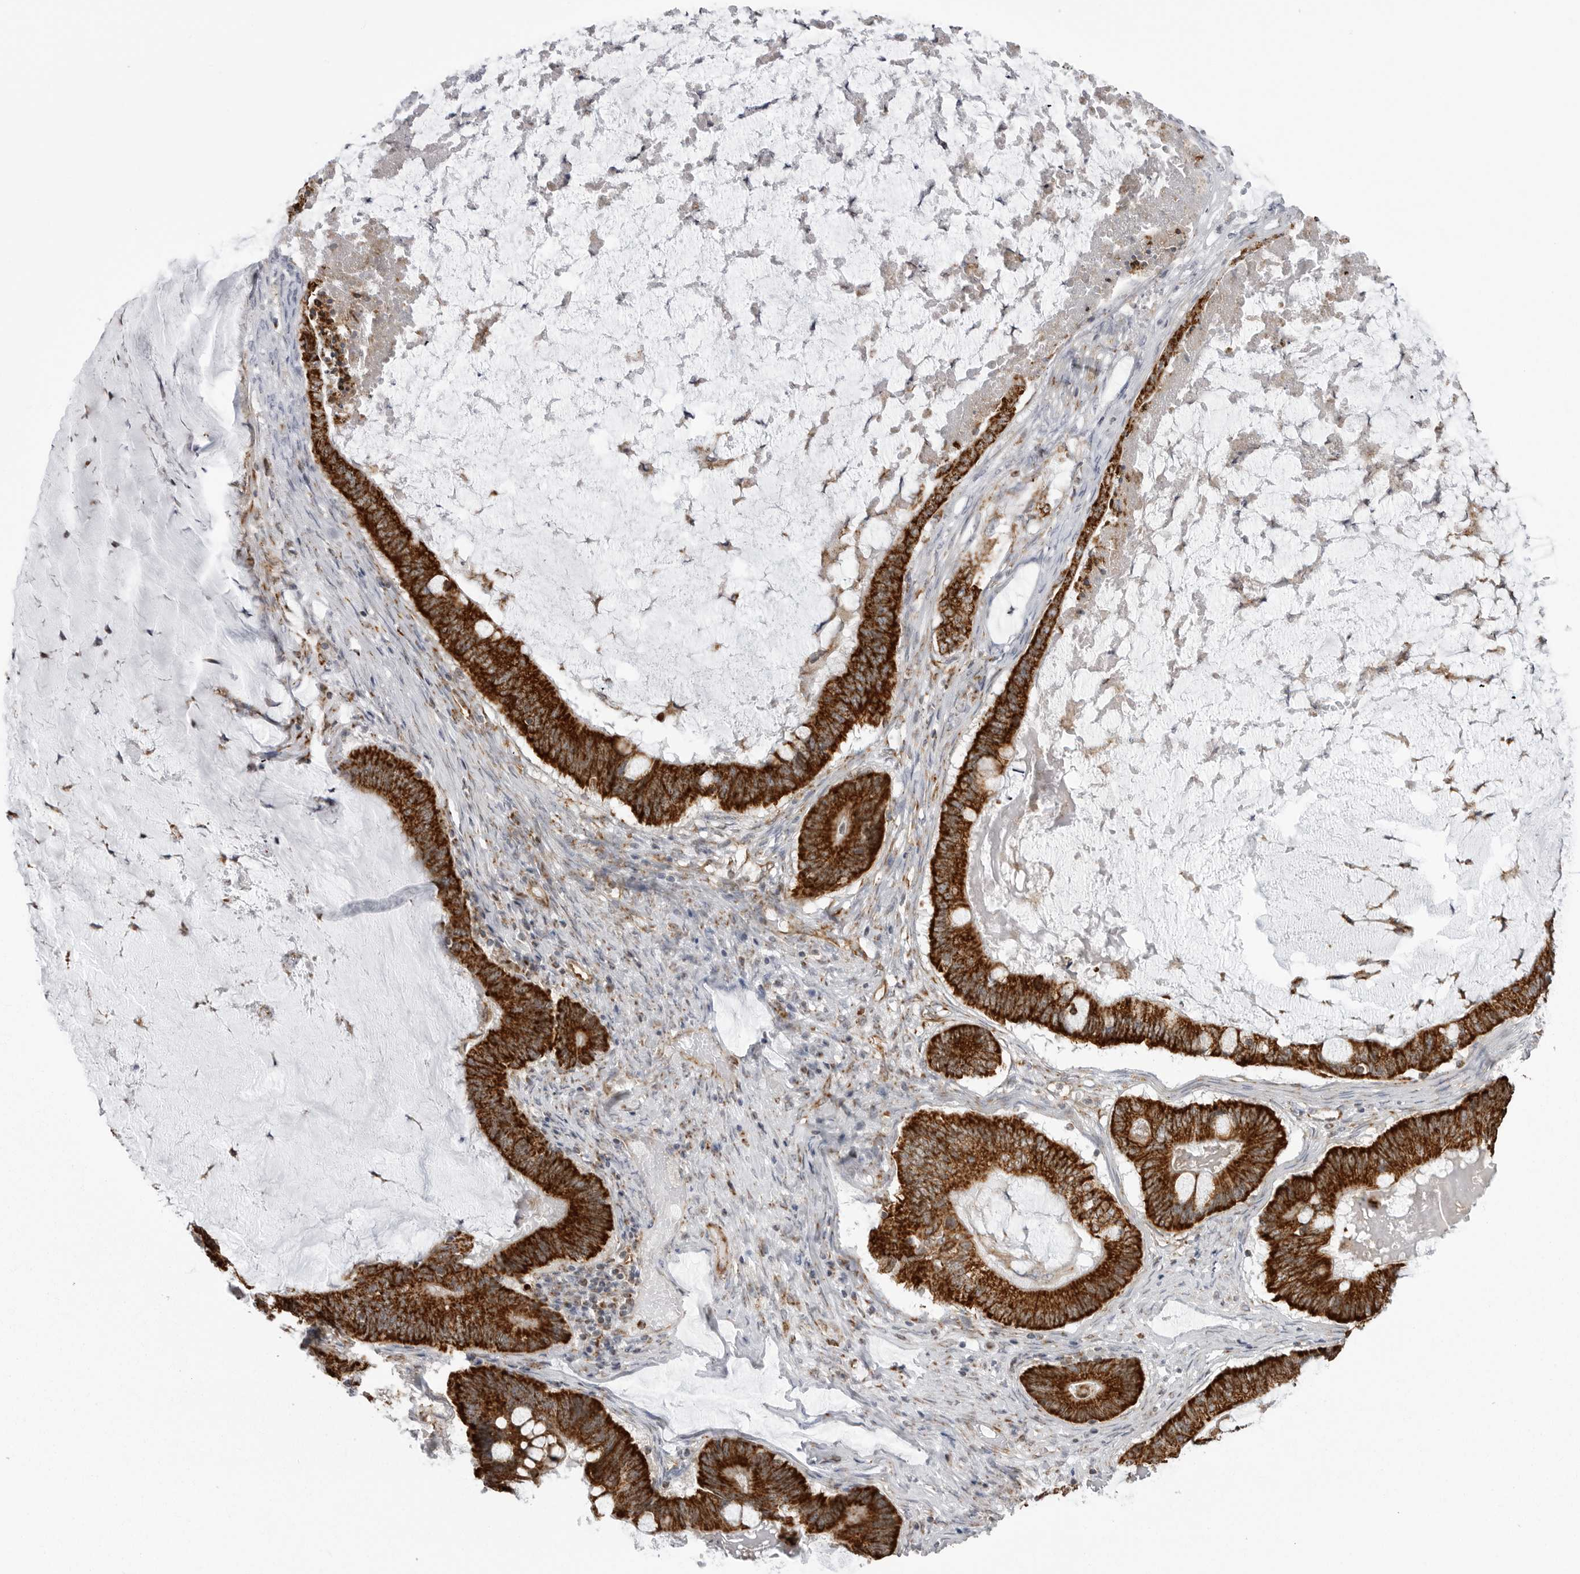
{"staining": {"intensity": "strong", "quantity": ">75%", "location": "cytoplasmic/membranous"}, "tissue": "ovarian cancer", "cell_type": "Tumor cells", "image_type": "cancer", "snomed": [{"axis": "morphology", "description": "Cystadenocarcinoma, mucinous, NOS"}, {"axis": "topography", "description": "Ovary"}], "caption": "Human mucinous cystadenocarcinoma (ovarian) stained with a protein marker shows strong staining in tumor cells.", "gene": "FH", "patient": {"sex": "female", "age": 61}}